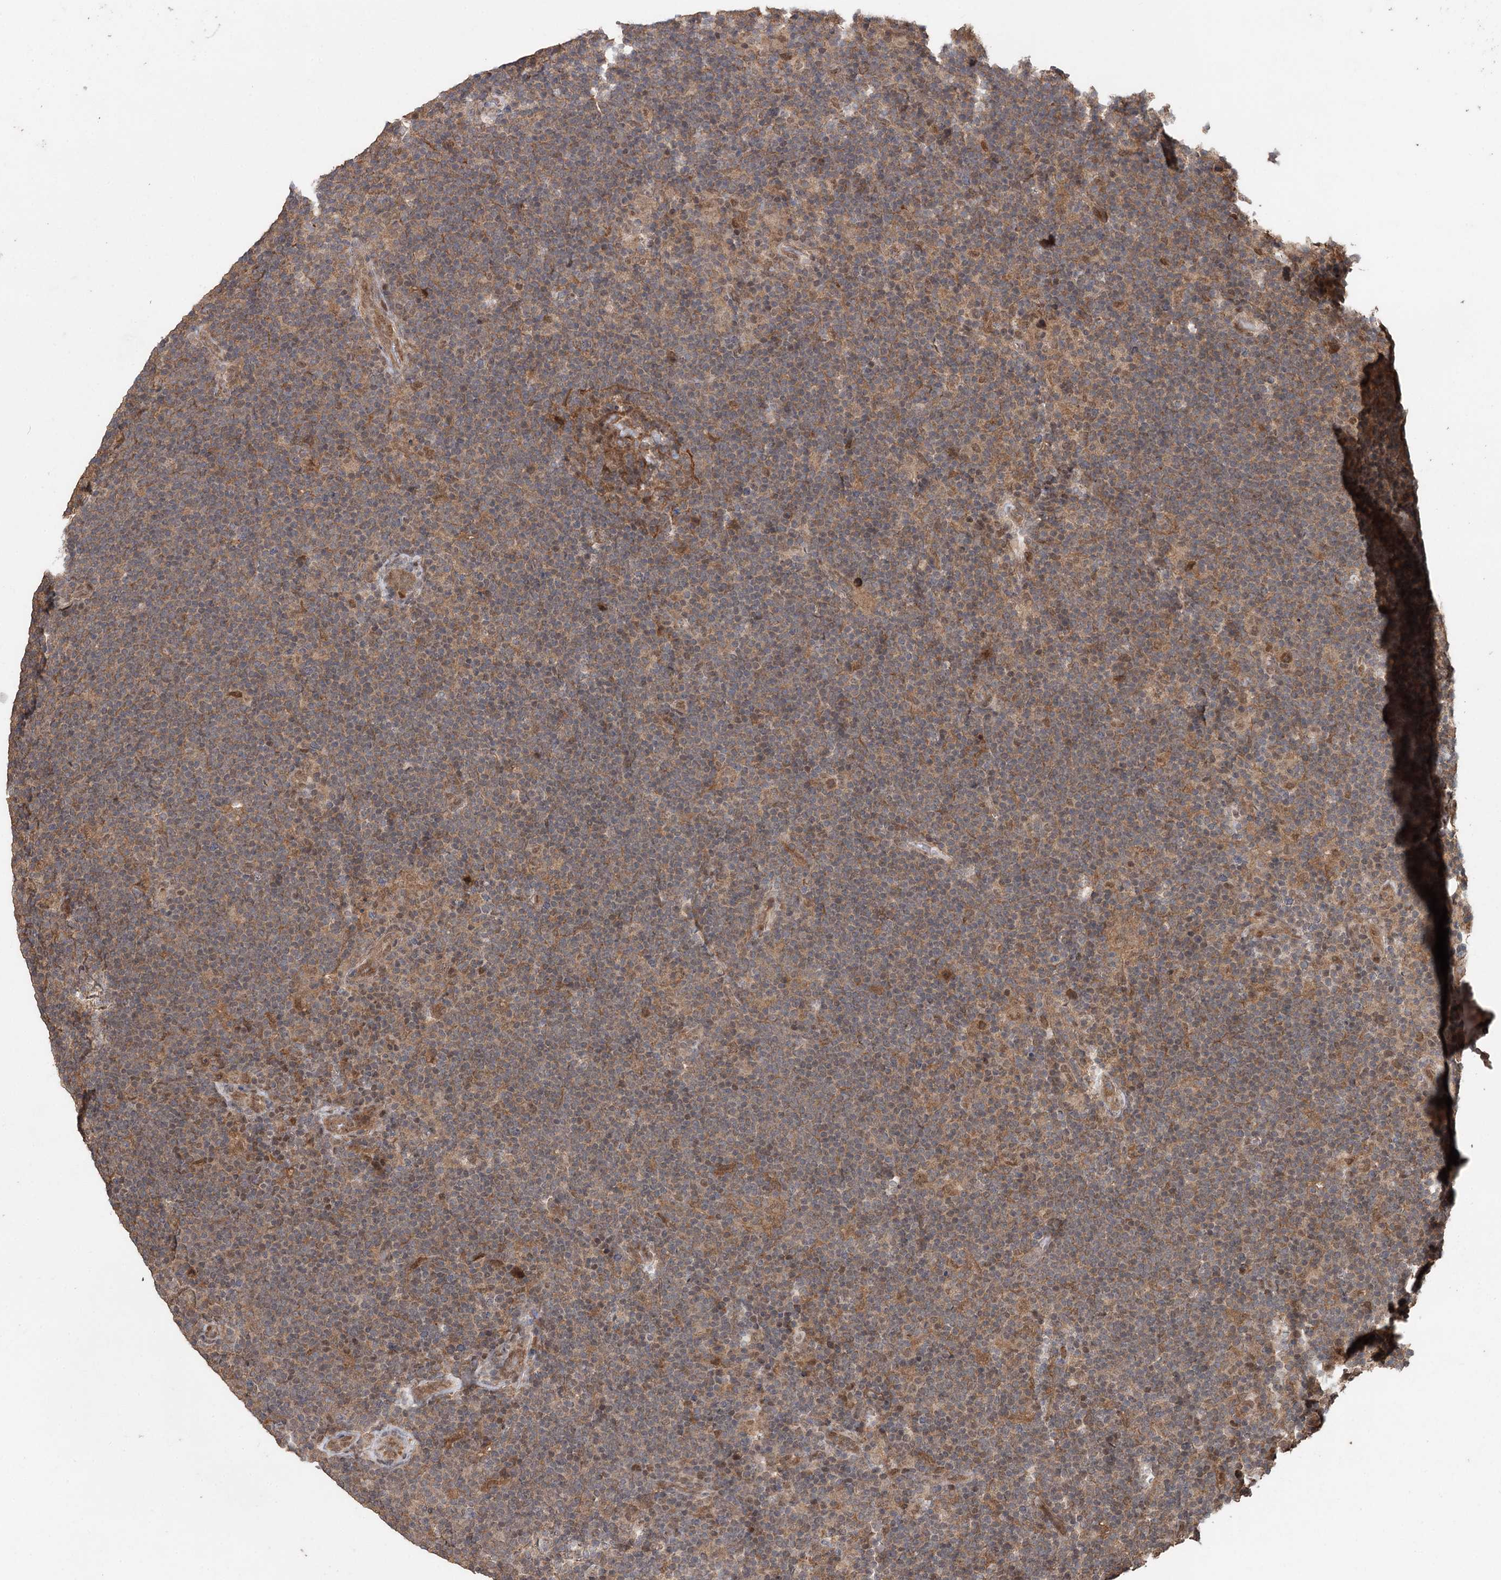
{"staining": {"intensity": "negative", "quantity": "none", "location": "none"}, "tissue": "lymphoma", "cell_type": "Tumor cells", "image_type": "cancer", "snomed": [{"axis": "morphology", "description": "Hodgkin's disease, NOS"}, {"axis": "topography", "description": "Lymph node"}], "caption": "Tumor cells show no significant positivity in lymphoma. (Brightfield microscopy of DAB (3,3'-diaminobenzidine) immunohistochemistry (IHC) at high magnification).", "gene": "FBXO7", "patient": {"sex": "female", "age": 57}}